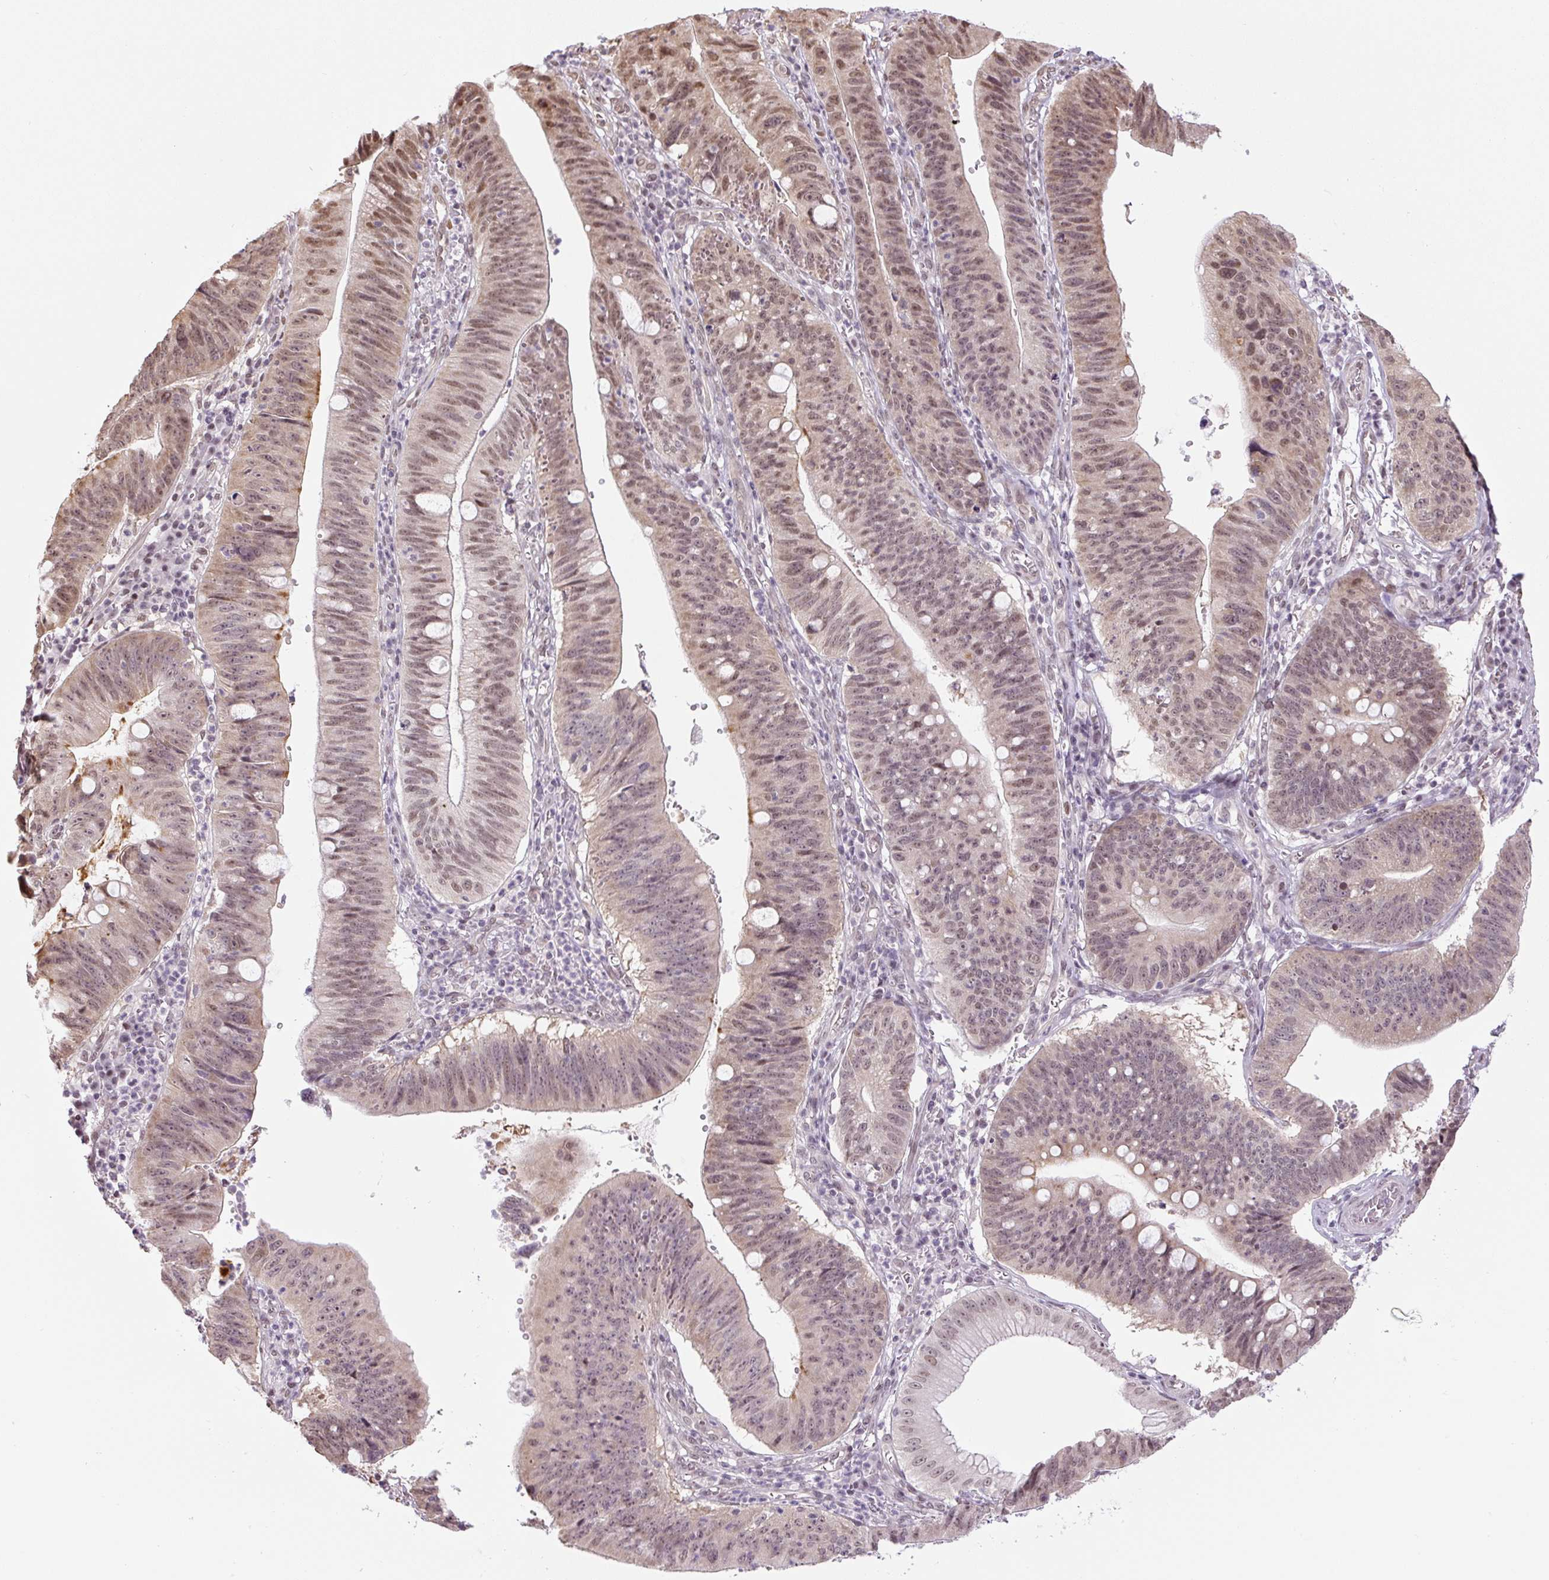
{"staining": {"intensity": "moderate", "quantity": "25%-75%", "location": "nuclear"}, "tissue": "stomach cancer", "cell_type": "Tumor cells", "image_type": "cancer", "snomed": [{"axis": "morphology", "description": "Adenocarcinoma, NOS"}, {"axis": "topography", "description": "Stomach"}], "caption": "Adenocarcinoma (stomach) tissue exhibits moderate nuclear expression in approximately 25%-75% of tumor cells", "gene": "TCFL5", "patient": {"sex": "male", "age": 59}}